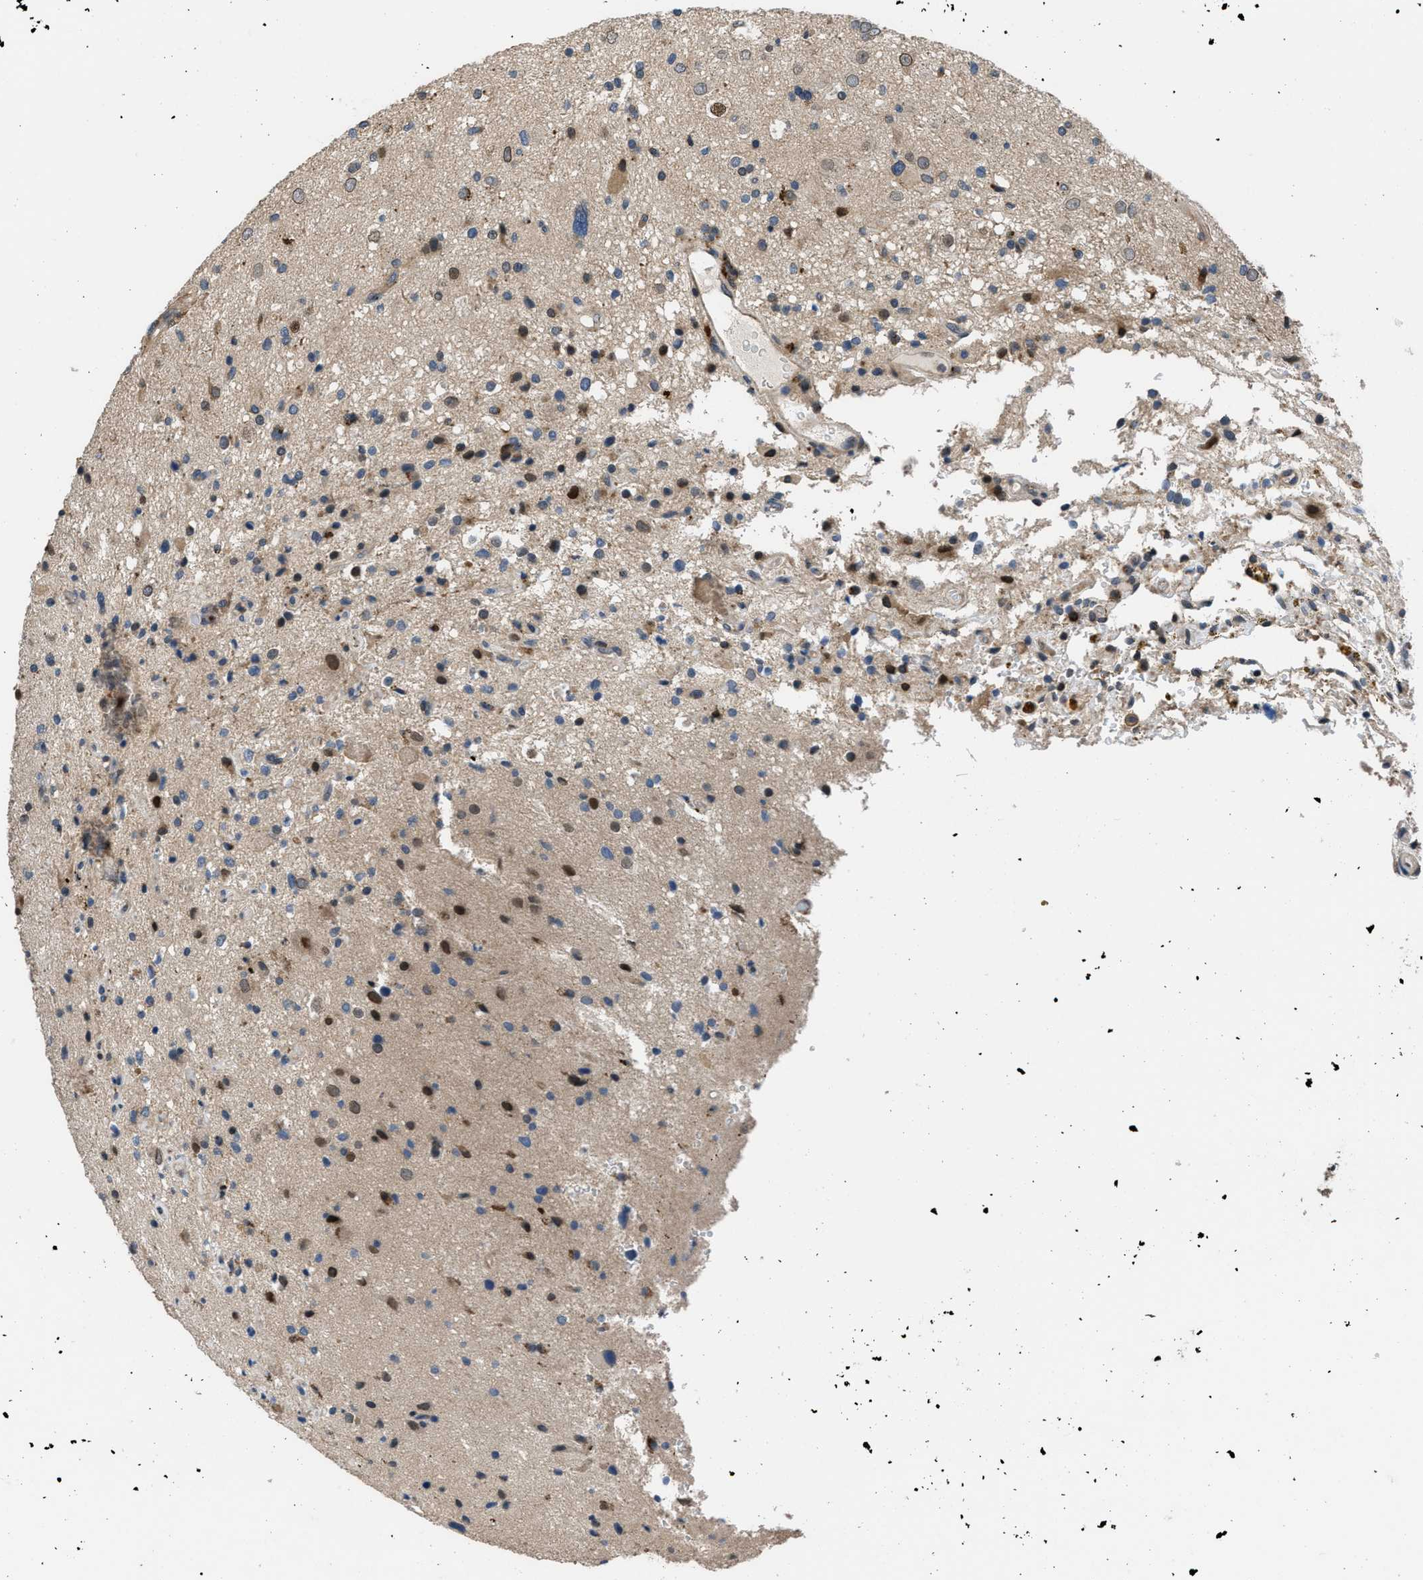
{"staining": {"intensity": "weak", "quantity": "<25%", "location": "cytoplasmic/membranous,nuclear"}, "tissue": "glioma", "cell_type": "Tumor cells", "image_type": "cancer", "snomed": [{"axis": "morphology", "description": "Glioma, malignant, High grade"}, {"axis": "topography", "description": "Brain"}], "caption": "Glioma was stained to show a protein in brown. There is no significant expression in tumor cells.", "gene": "CTBS", "patient": {"sex": "male", "age": 33}}